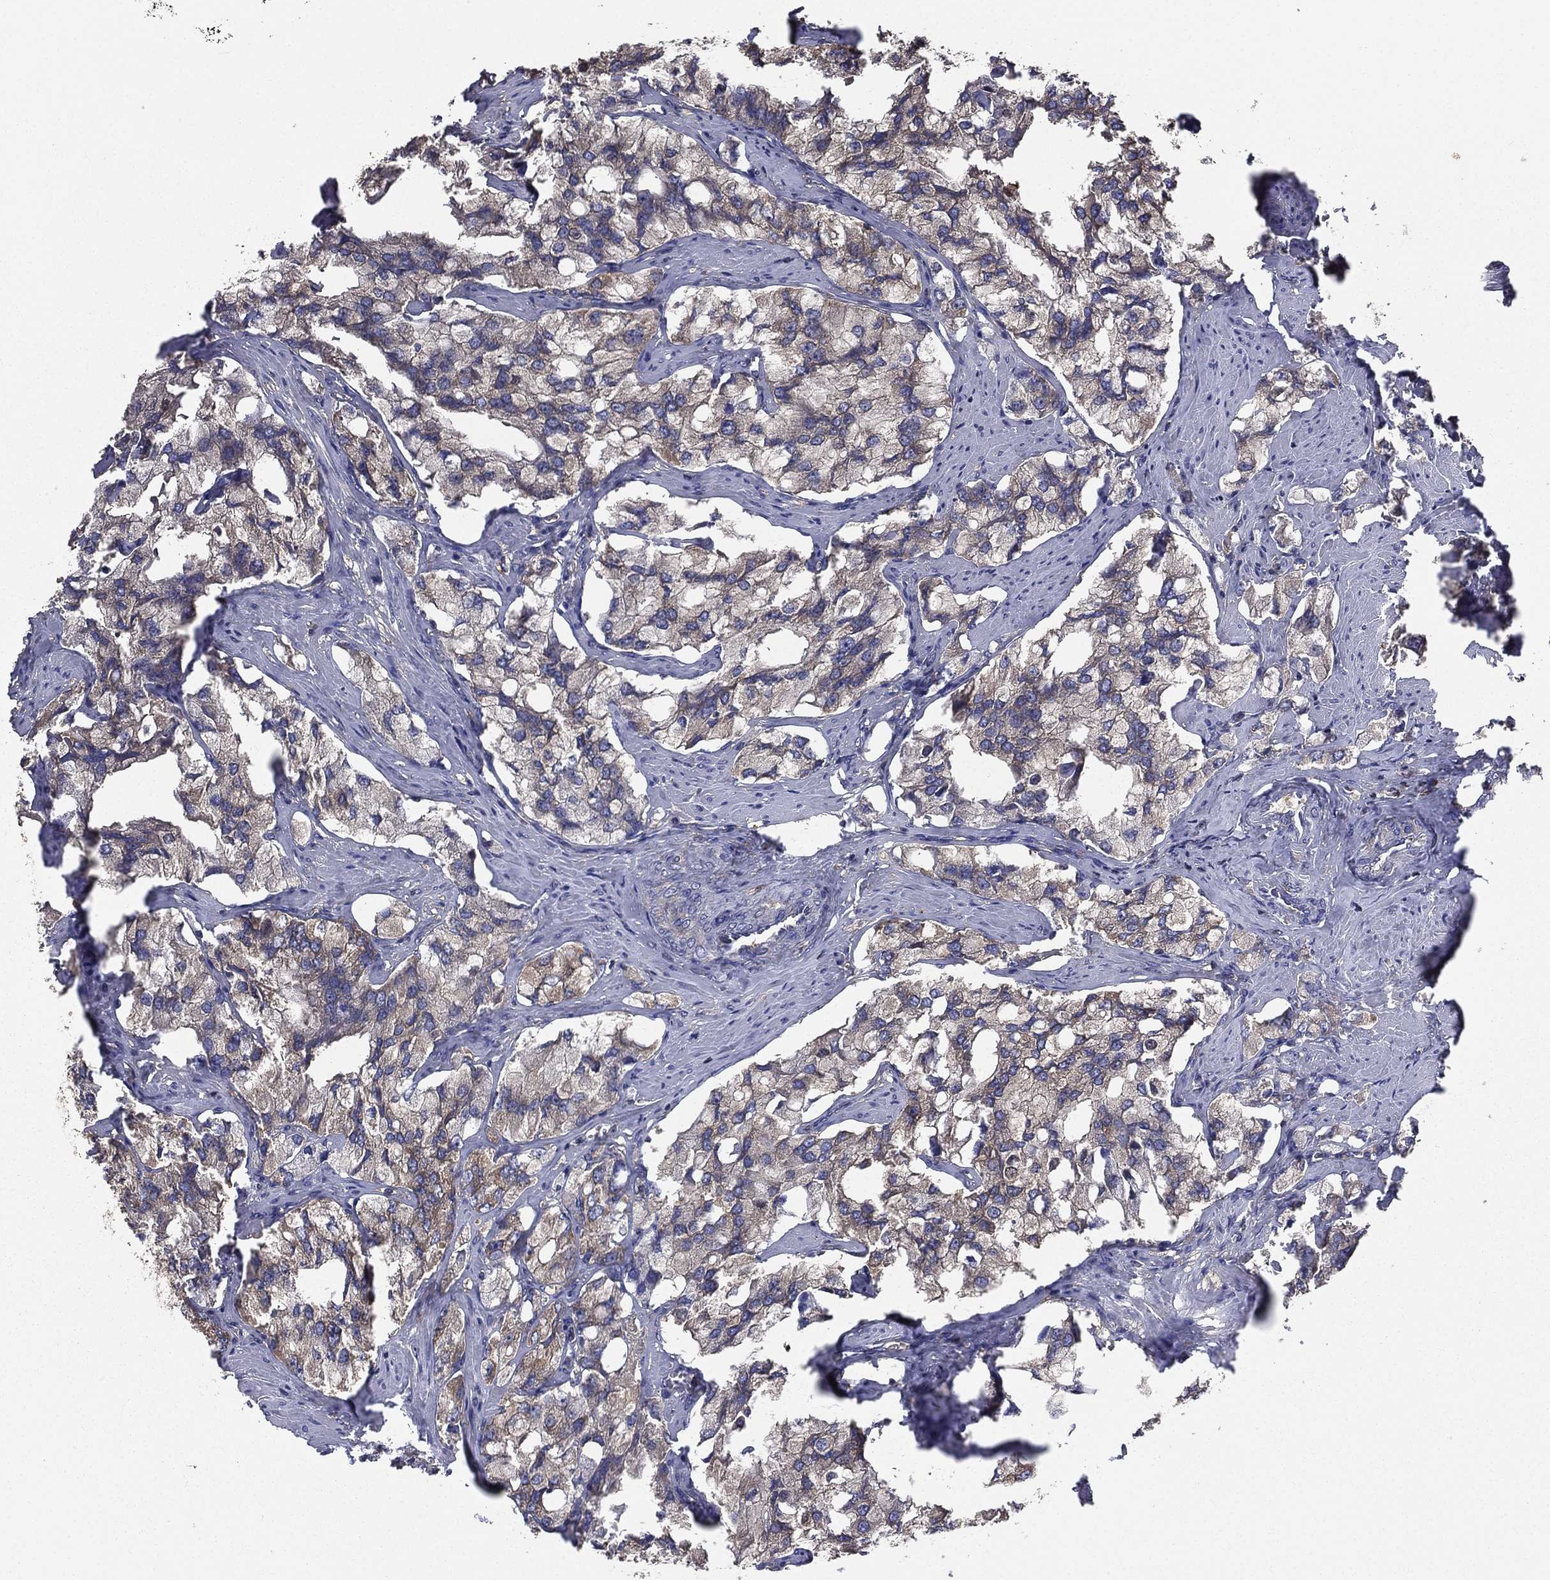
{"staining": {"intensity": "moderate", "quantity": "<25%", "location": "cytoplasmic/membranous"}, "tissue": "prostate cancer", "cell_type": "Tumor cells", "image_type": "cancer", "snomed": [{"axis": "morphology", "description": "Adenocarcinoma, NOS"}, {"axis": "topography", "description": "Prostate and seminal vesicle, NOS"}, {"axis": "topography", "description": "Prostate"}], "caption": "The immunohistochemical stain labels moderate cytoplasmic/membranous positivity in tumor cells of prostate cancer tissue.", "gene": "SARS1", "patient": {"sex": "male", "age": 64}}